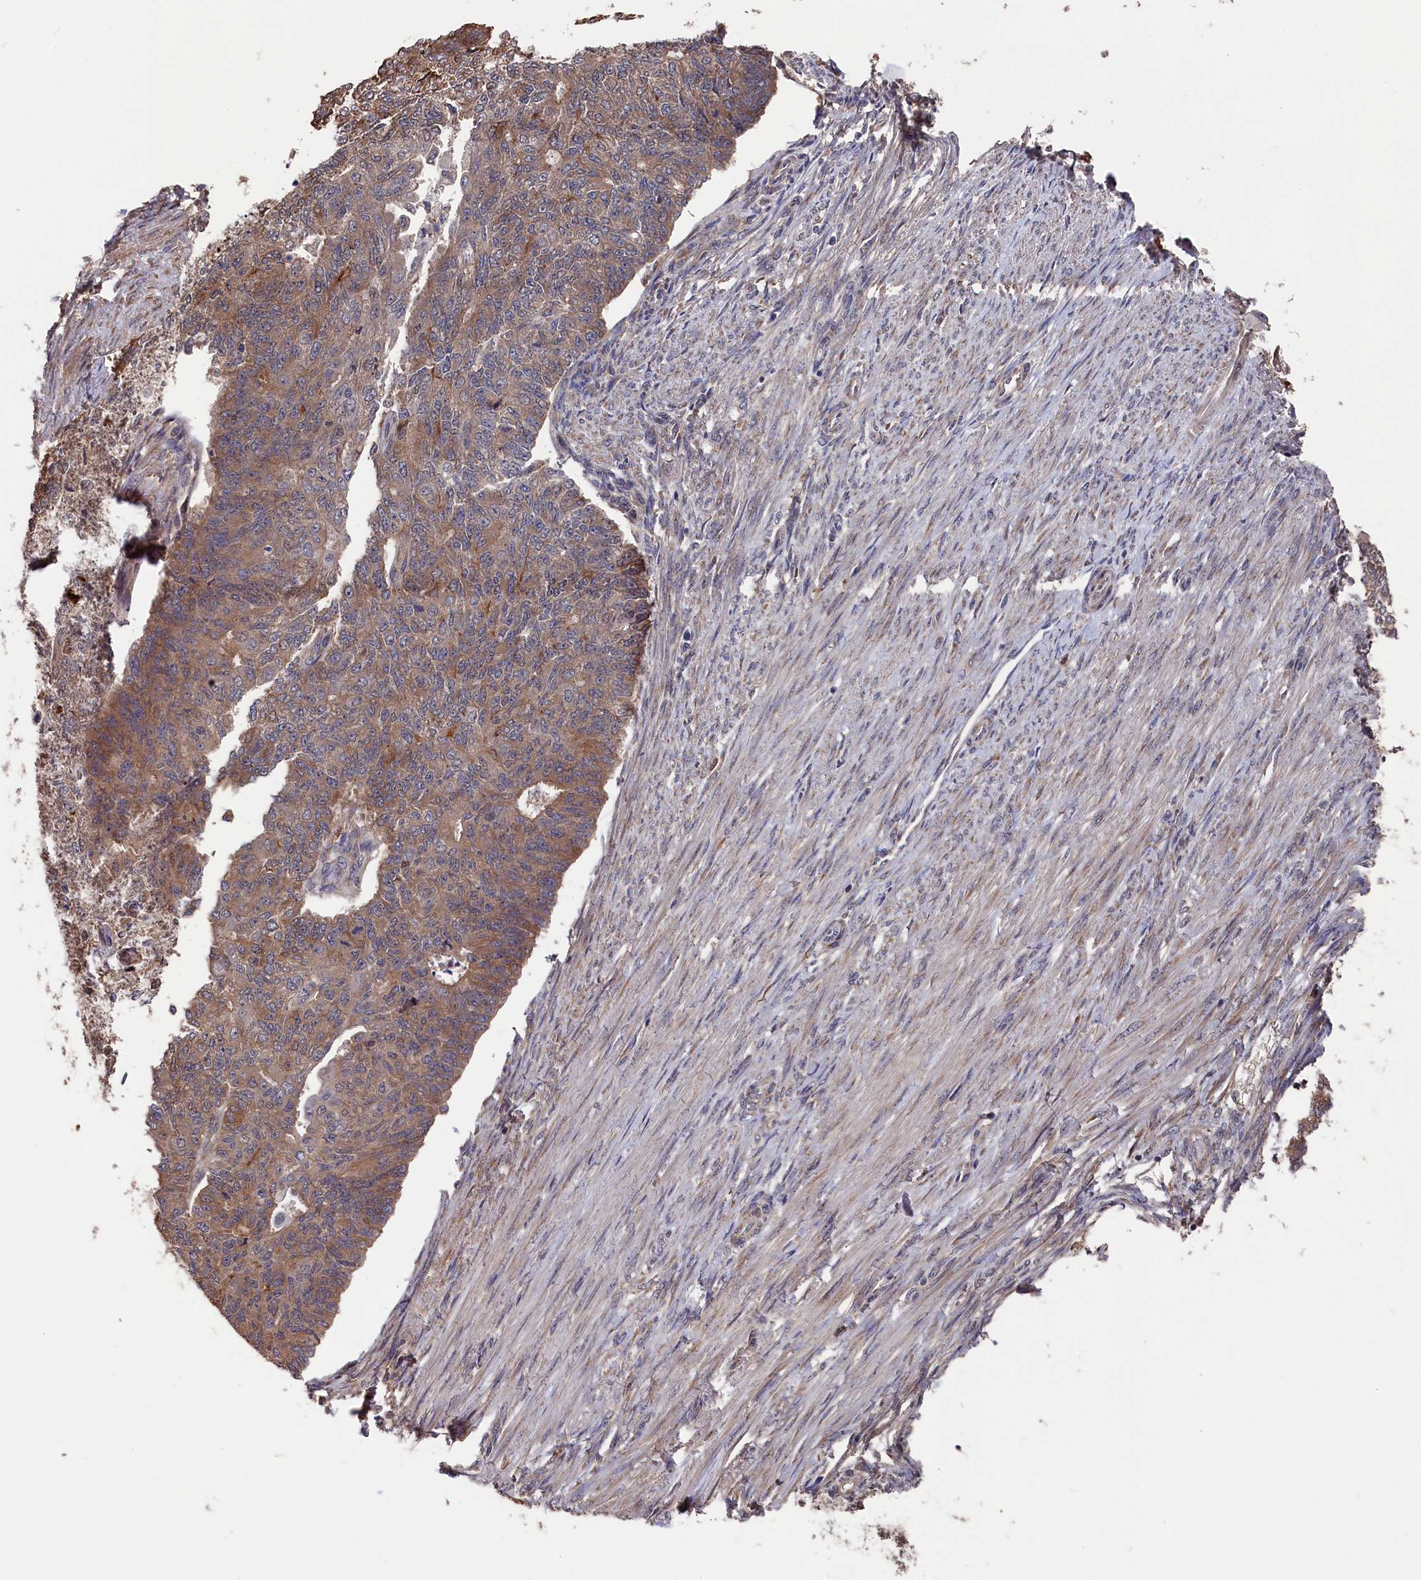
{"staining": {"intensity": "moderate", "quantity": ">75%", "location": "cytoplasmic/membranous"}, "tissue": "endometrial cancer", "cell_type": "Tumor cells", "image_type": "cancer", "snomed": [{"axis": "morphology", "description": "Adenocarcinoma, NOS"}, {"axis": "topography", "description": "Endometrium"}], "caption": "A high-resolution photomicrograph shows immunohistochemistry staining of endometrial adenocarcinoma, which shows moderate cytoplasmic/membranous positivity in approximately >75% of tumor cells. (brown staining indicates protein expression, while blue staining denotes nuclei).", "gene": "SLC12A4", "patient": {"sex": "female", "age": 32}}